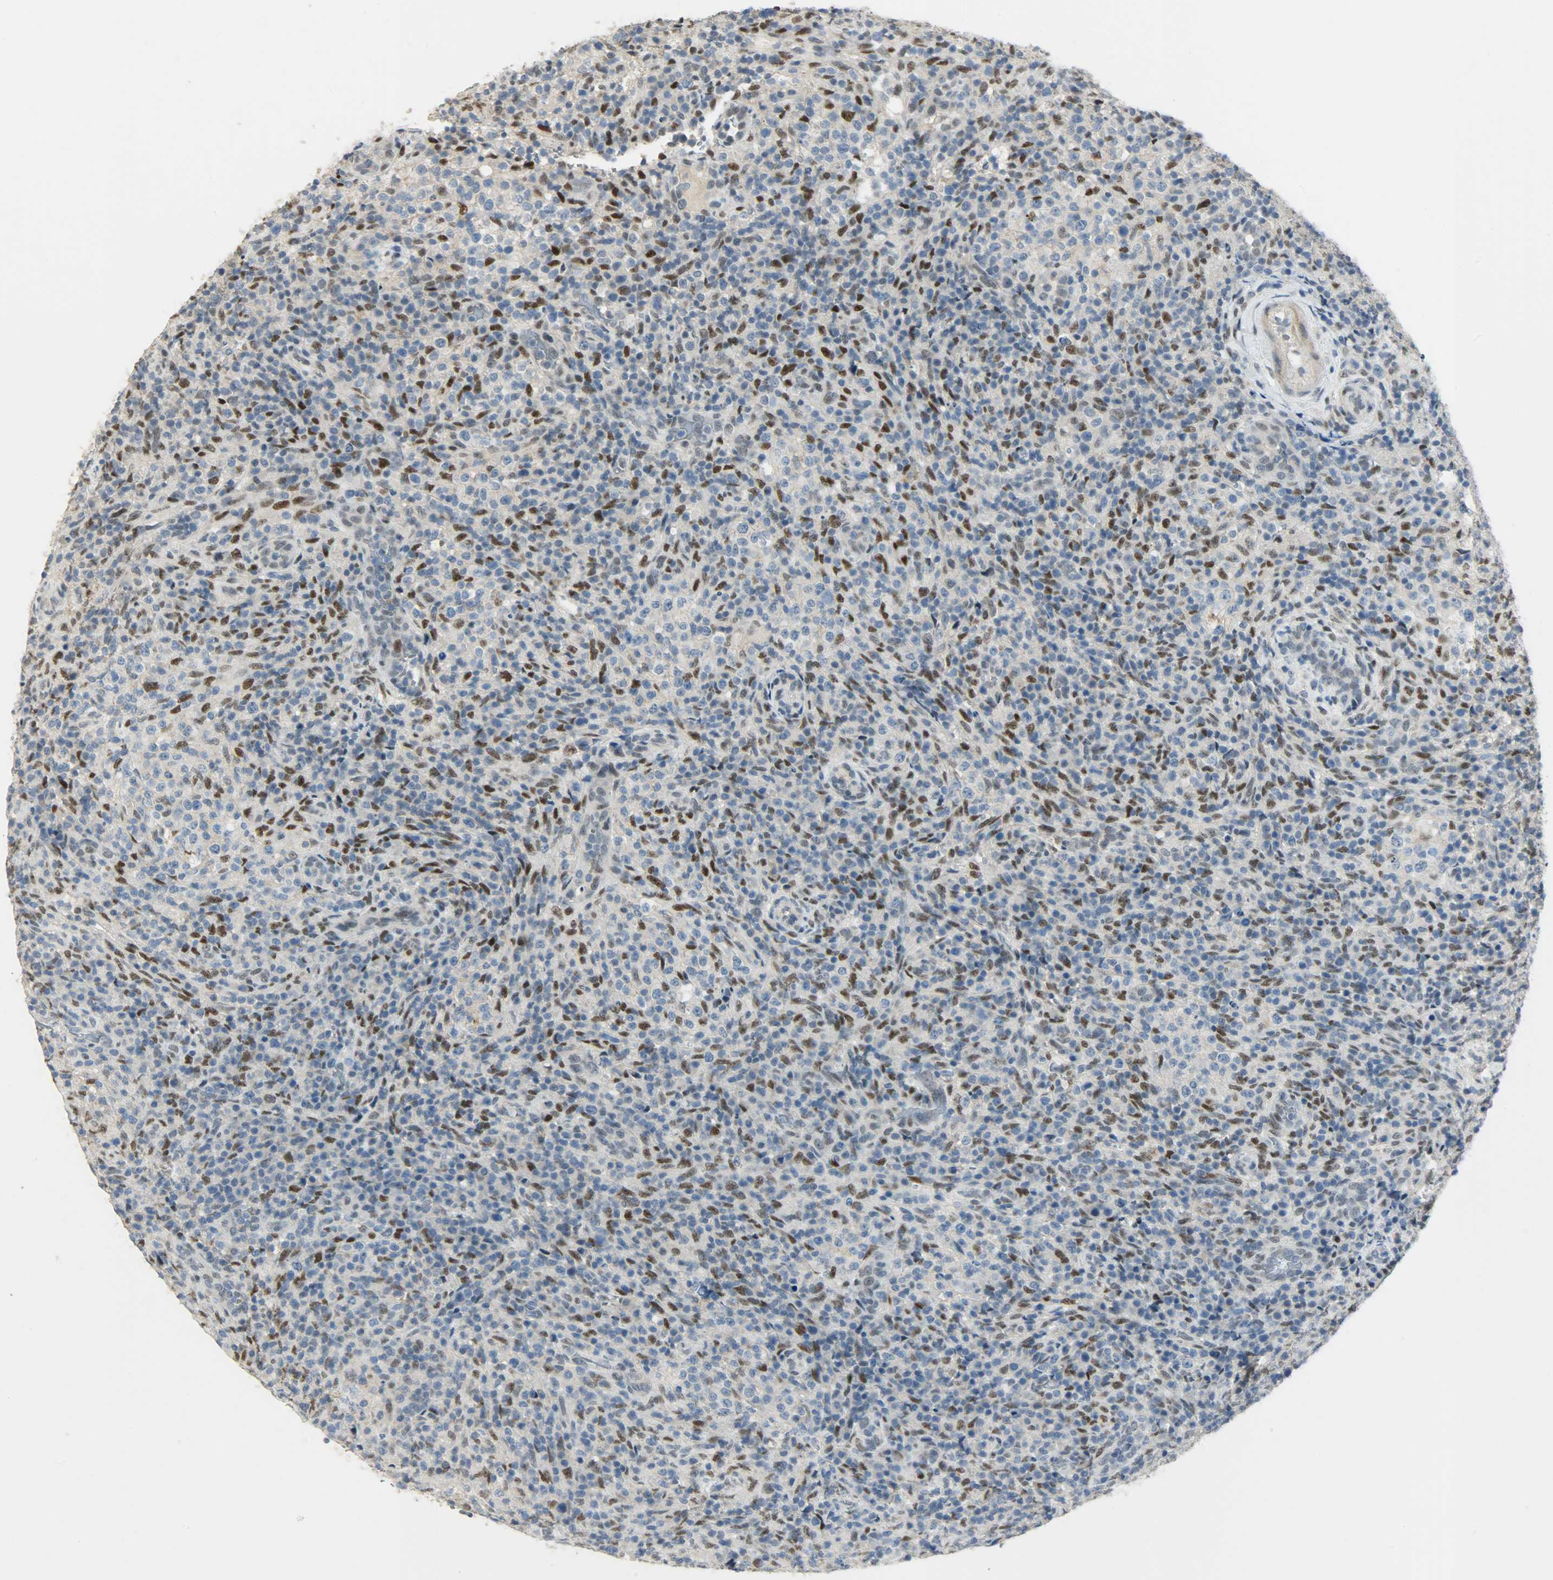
{"staining": {"intensity": "moderate", "quantity": "25%-75%", "location": "nuclear"}, "tissue": "lymphoma", "cell_type": "Tumor cells", "image_type": "cancer", "snomed": [{"axis": "morphology", "description": "Malignant lymphoma, non-Hodgkin's type, High grade"}, {"axis": "topography", "description": "Lymph node"}], "caption": "A histopathology image of lymphoma stained for a protein exhibits moderate nuclear brown staining in tumor cells. (Brightfield microscopy of DAB IHC at high magnification).", "gene": "PPARG", "patient": {"sex": "female", "age": 76}}